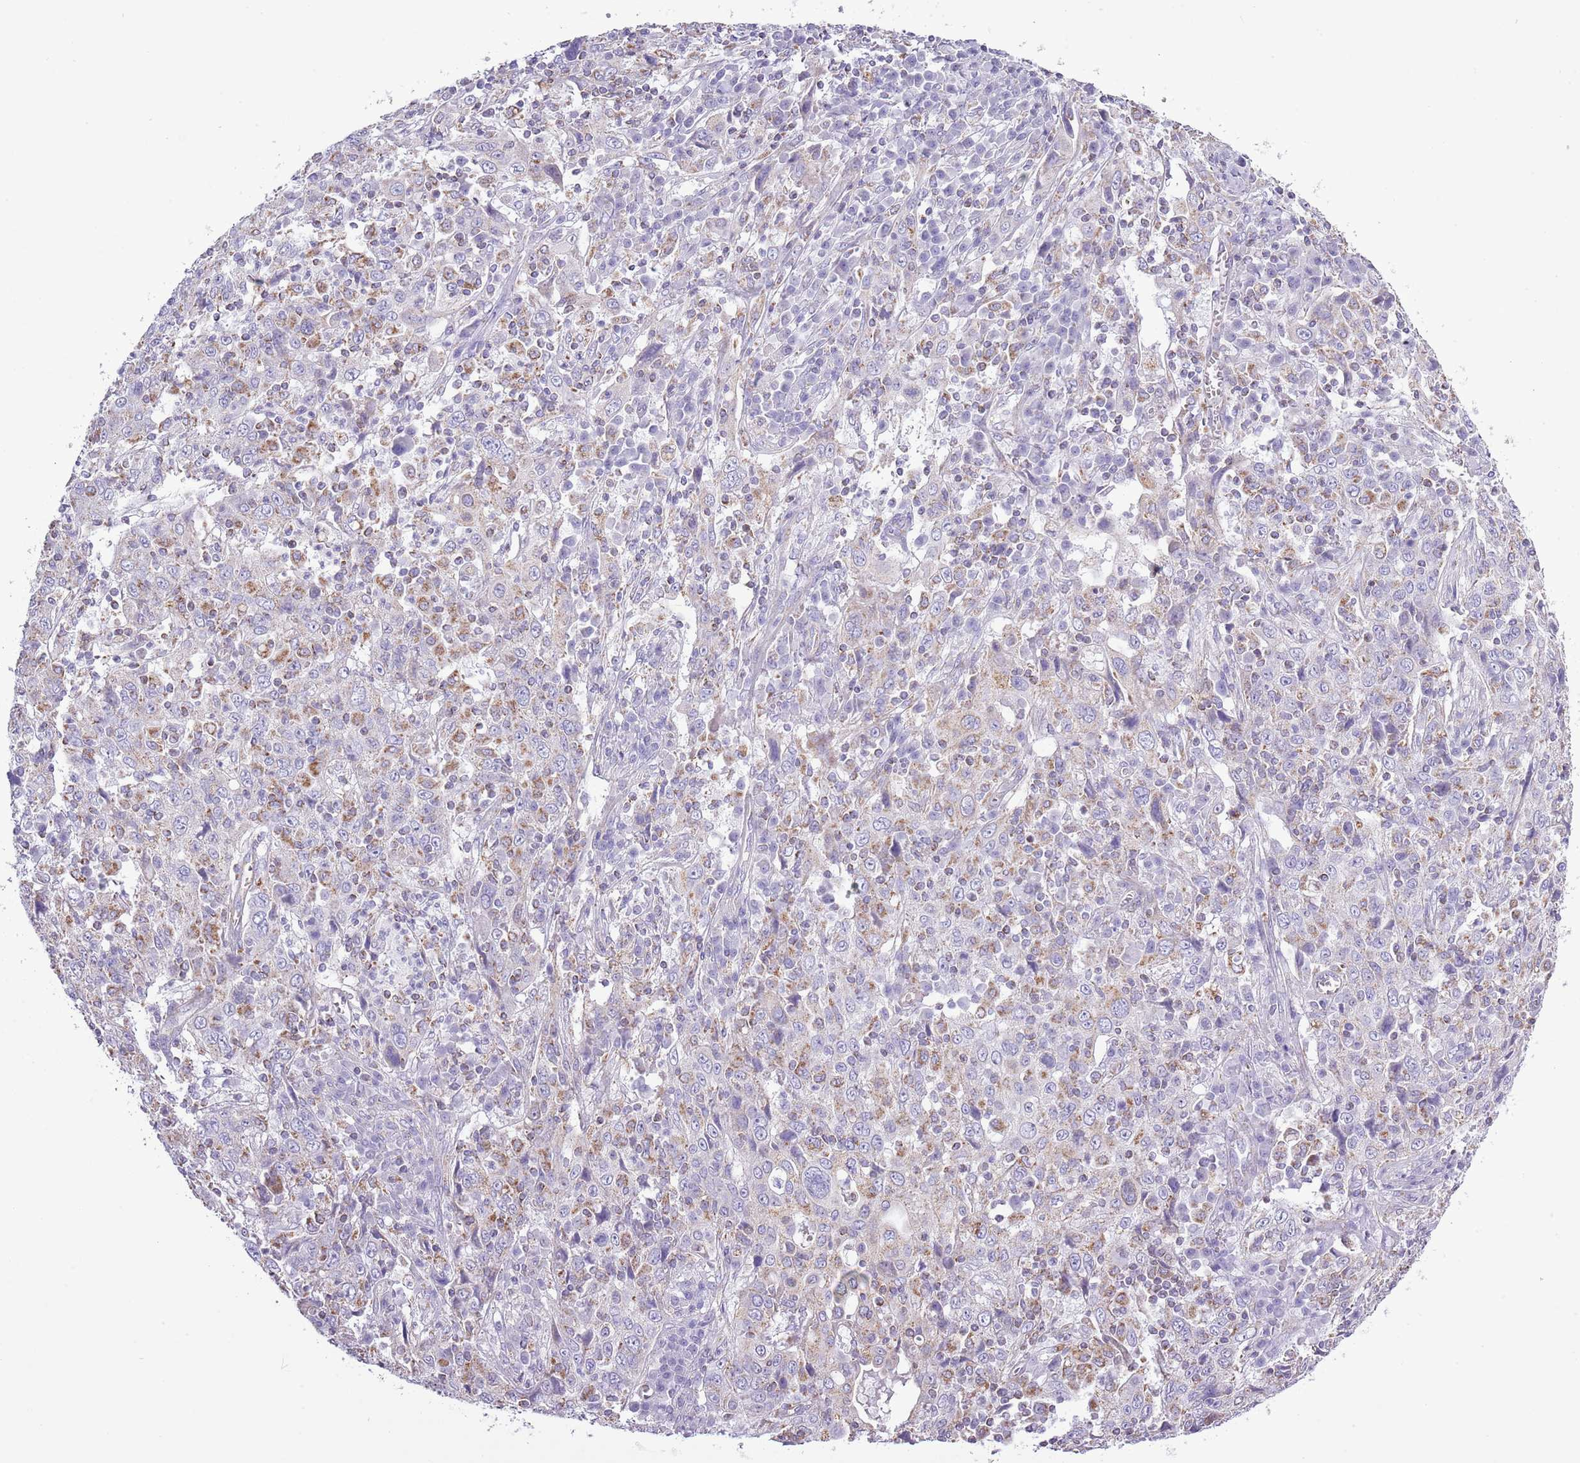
{"staining": {"intensity": "negative", "quantity": "none", "location": "none"}, "tissue": "cervical cancer", "cell_type": "Tumor cells", "image_type": "cancer", "snomed": [{"axis": "morphology", "description": "Squamous cell carcinoma, NOS"}, {"axis": "topography", "description": "Cervix"}], "caption": "Immunohistochemistry histopathology image of neoplastic tissue: cervical cancer stained with DAB (3,3'-diaminobenzidine) demonstrates no significant protein staining in tumor cells. (DAB (3,3'-diaminobenzidine) IHC with hematoxylin counter stain).", "gene": "SLC23A1", "patient": {"sex": "female", "age": 46}}